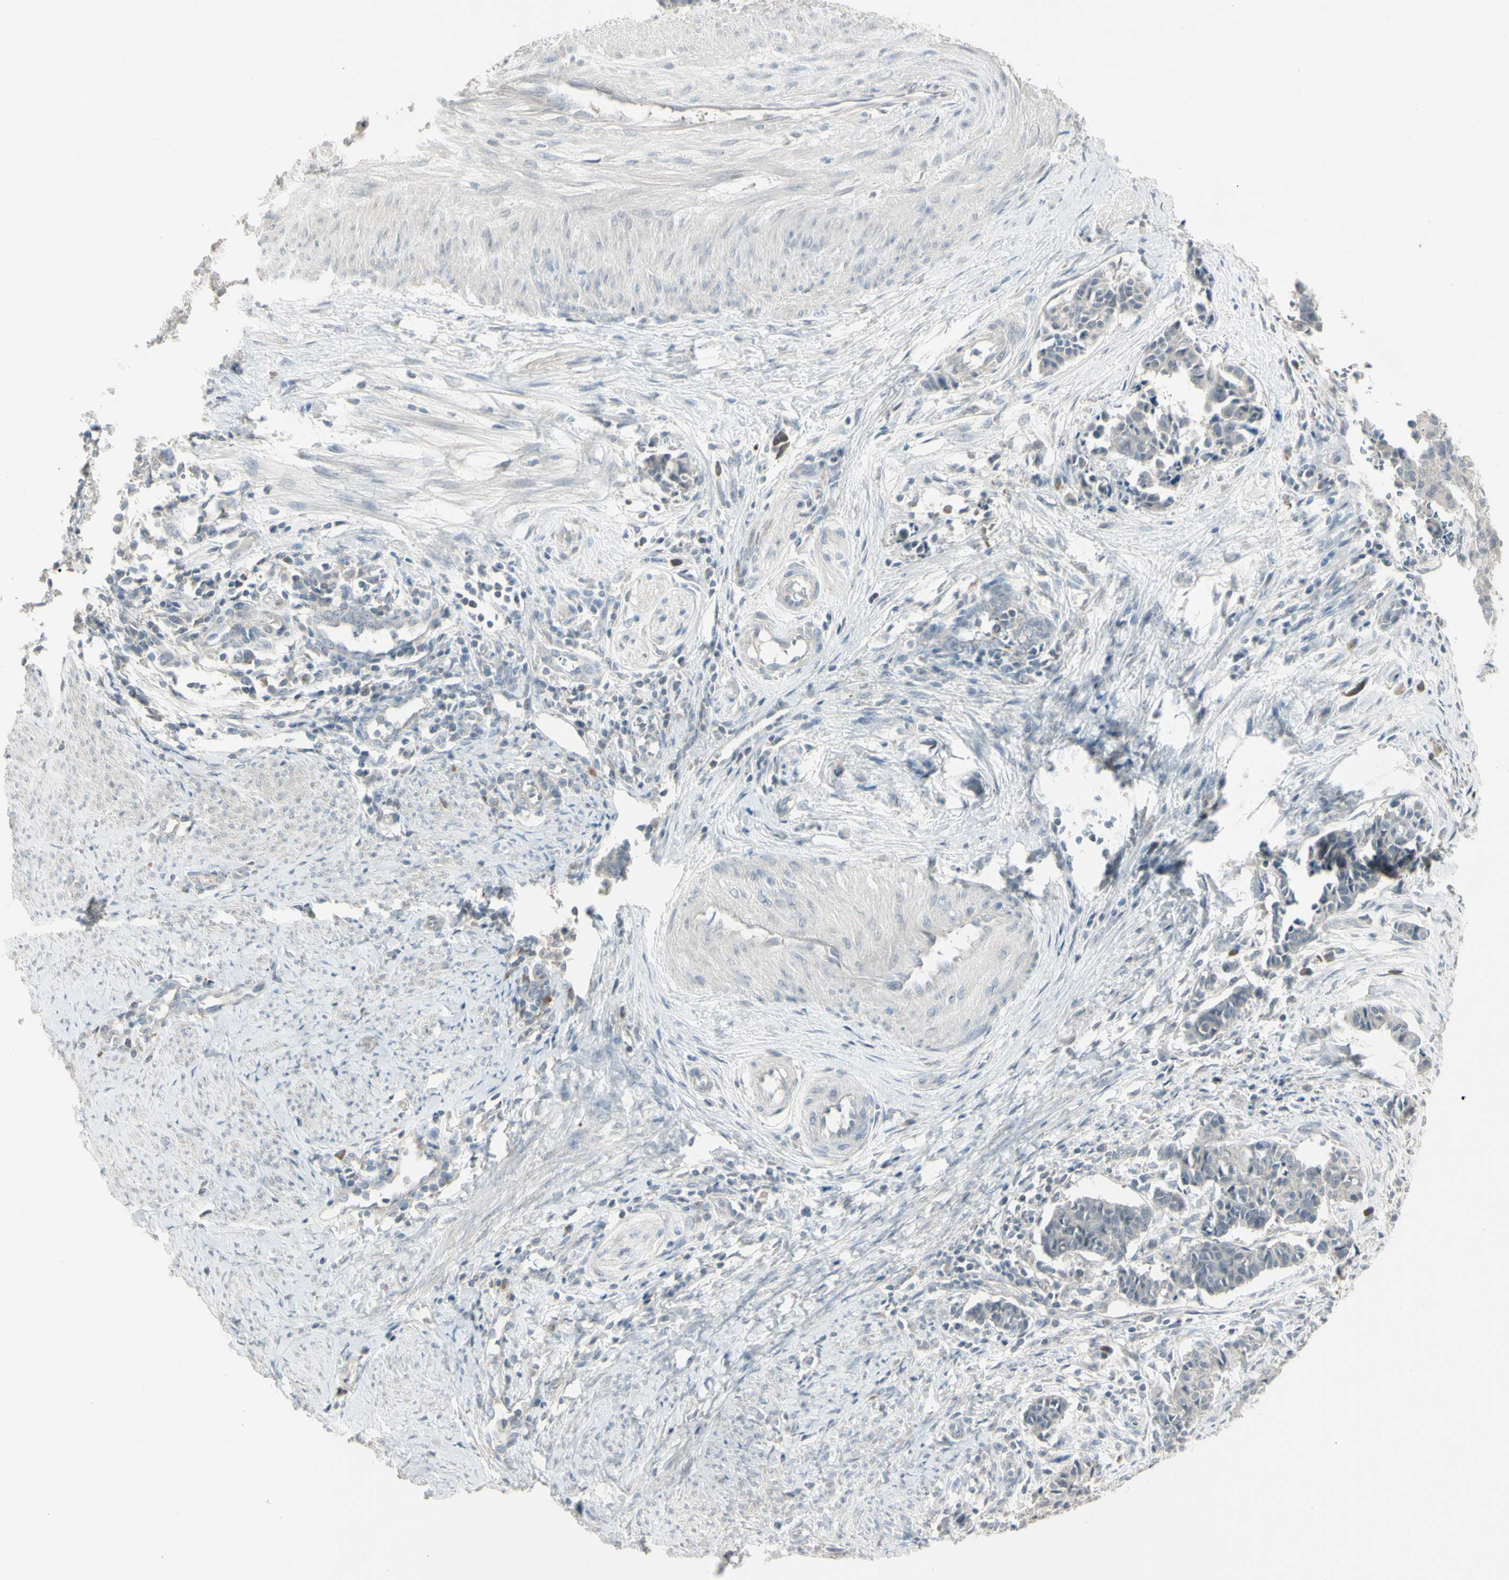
{"staining": {"intensity": "negative", "quantity": "none", "location": "none"}, "tissue": "cervical cancer", "cell_type": "Tumor cells", "image_type": "cancer", "snomed": [{"axis": "morphology", "description": "Normal tissue, NOS"}, {"axis": "morphology", "description": "Squamous cell carcinoma, NOS"}, {"axis": "topography", "description": "Cervix"}], "caption": "High power microscopy photomicrograph of an immunohistochemistry (IHC) image of cervical cancer, revealing no significant positivity in tumor cells. The staining was performed using DAB (3,3'-diaminobenzidine) to visualize the protein expression in brown, while the nuclei were stained in blue with hematoxylin (Magnification: 20x).", "gene": "PIAS4", "patient": {"sex": "female", "age": 35}}